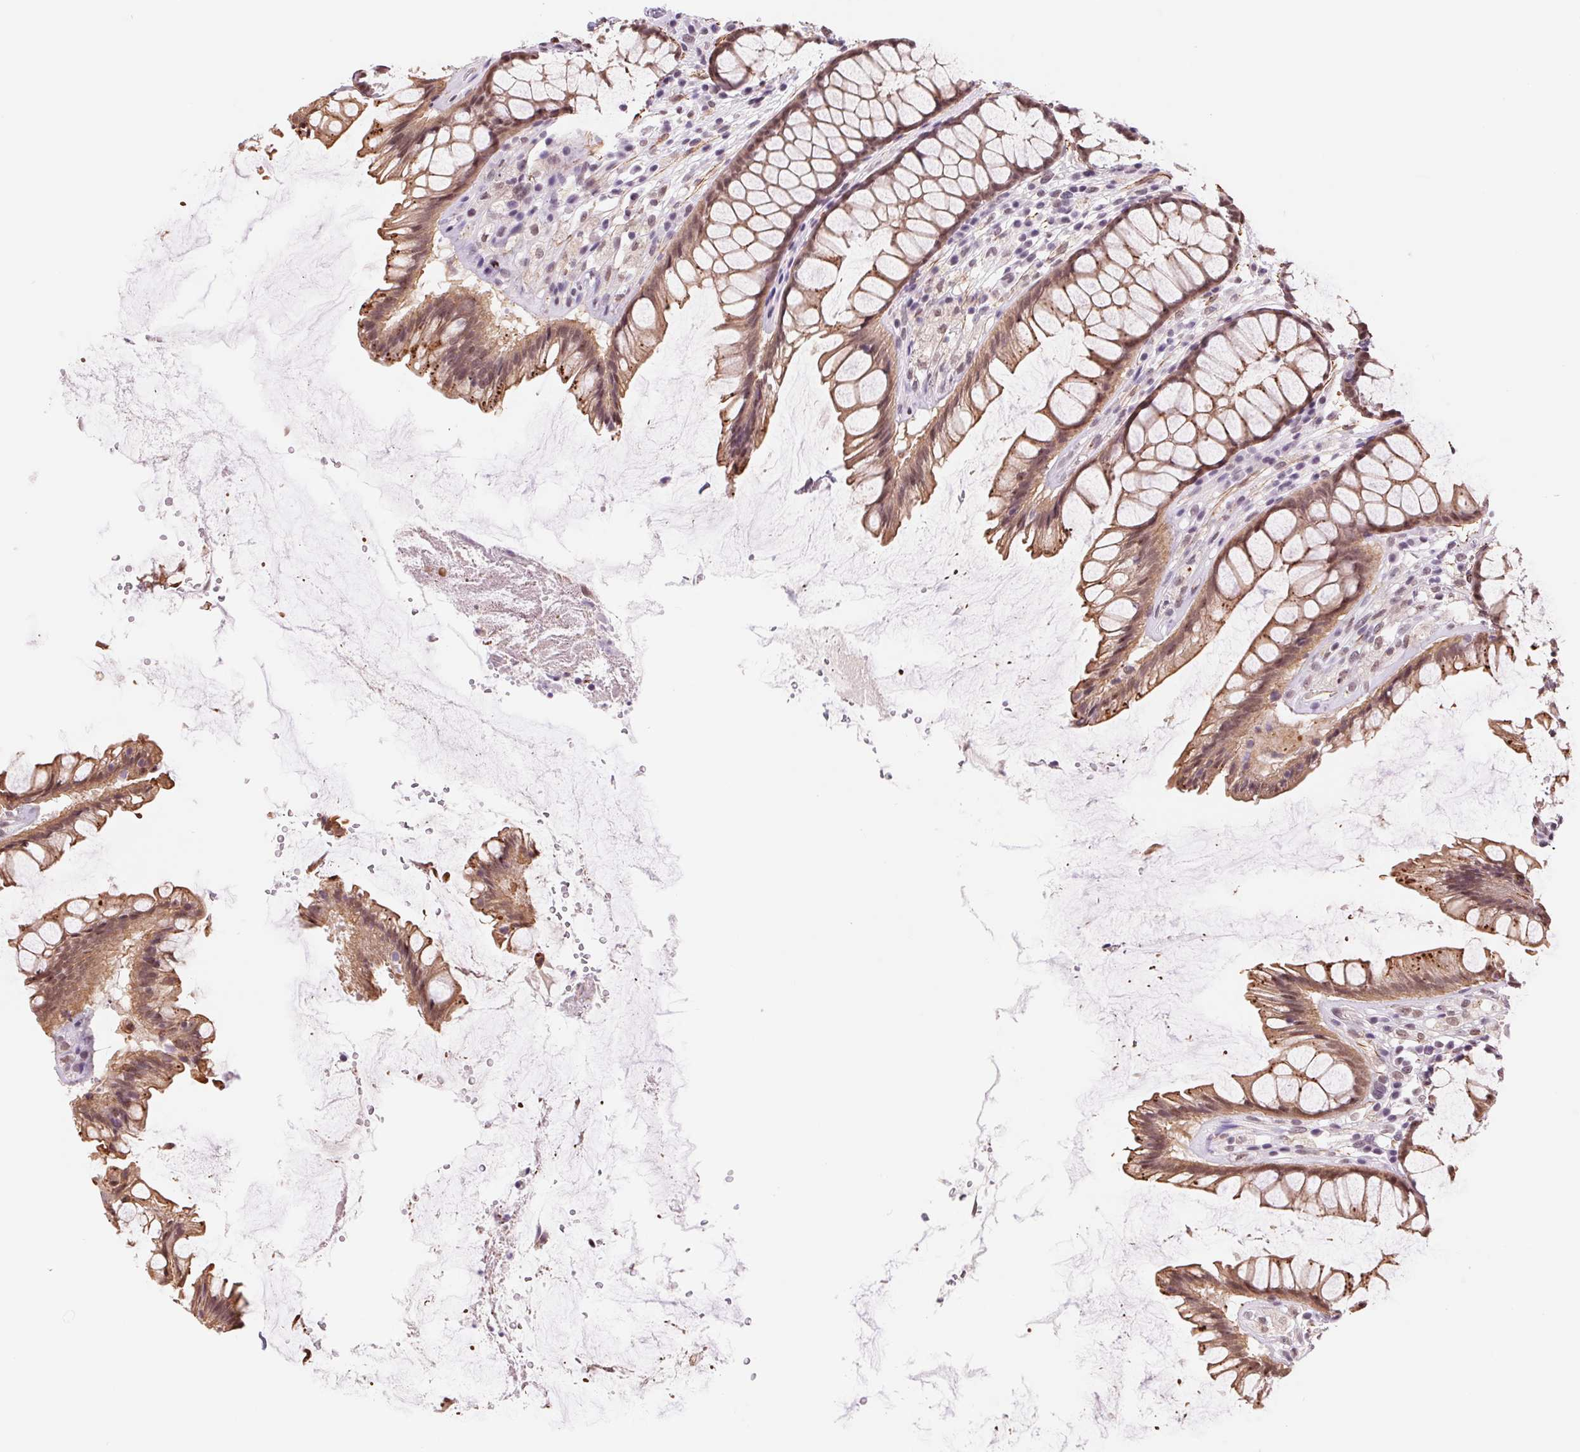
{"staining": {"intensity": "moderate", "quantity": ">75%", "location": "cytoplasmic/membranous"}, "tissue": "rectum", "cell_type": "Glandular cells", "image_type": "normal", "snomed": [{"axis": "morphology", "description": "Normal tissue, NOS"}, {"axis": "topography", "description": "Rectum"}], "caption": "This image shows immunohistochemistry staining of normal human rectum, with medium moderate cytoplasmic/membranous expression in about >75% of glandular cells.", "gene": "BCAT1", "patient": {"sex": "male", "age": 72}}